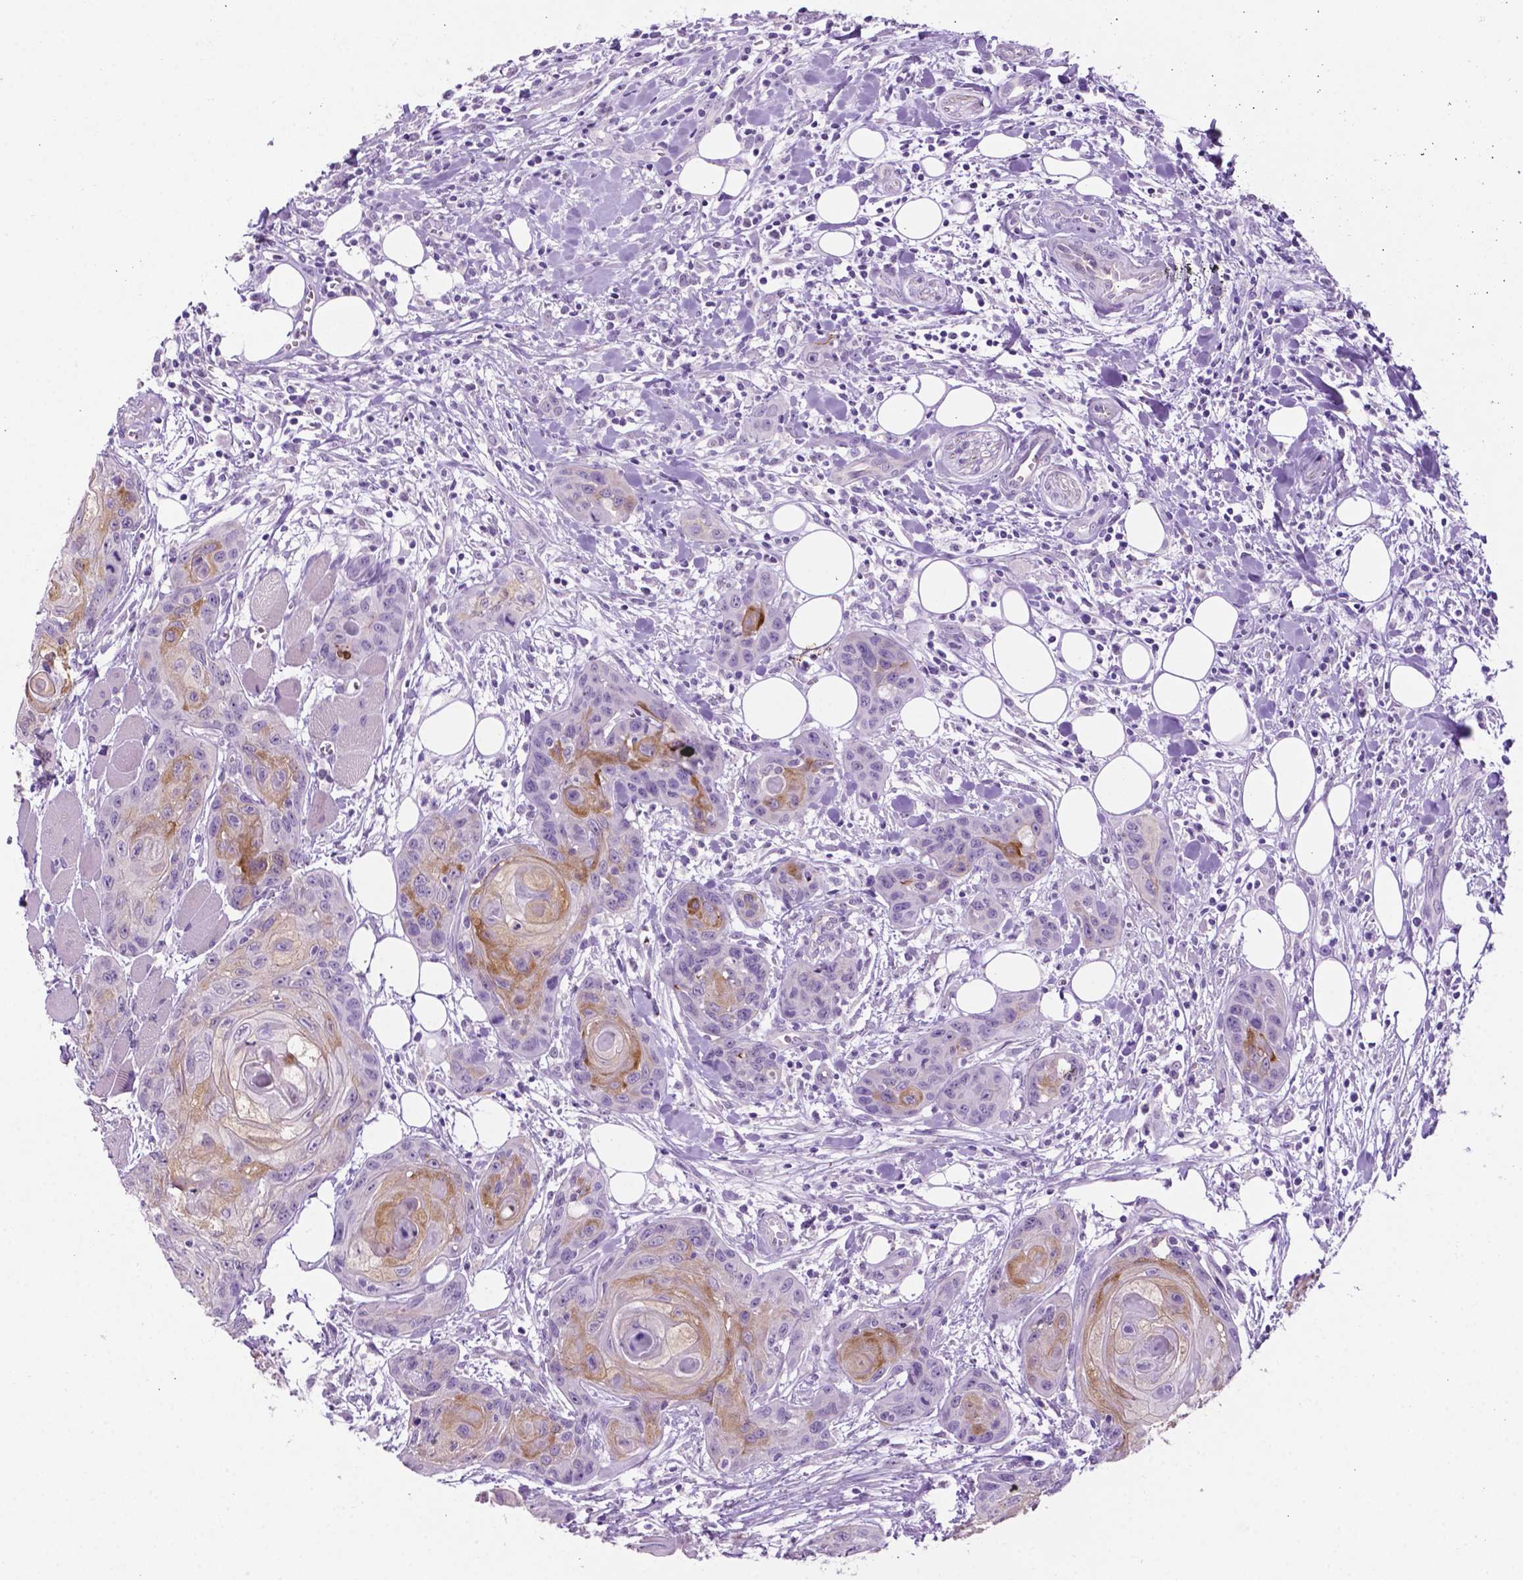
{"staining": {"intensity": "moderate", "quantity": "<25%", "location": "cytoplasmic/membranous"}, "tissue": "head and neck cancer", "cell_type": "Tumor cells", "image_type": "cancer", "snomed": [{"axis": "morphology", "description": "Squamous cell carcinoma, NOS"}, {"axis": "topography", "description": "Oral tissue"}, {"axis": "topography", "description": "Head-Neck"}], "caption": "There is low levels of moderate cytoplasmic/membranous positivity in tumor cells of head and neck cancer, as demonstrated by immunohistochemical staining (brown color).", "gene": "PHGR1", "patient": {"sex": "male", "age": 58}}